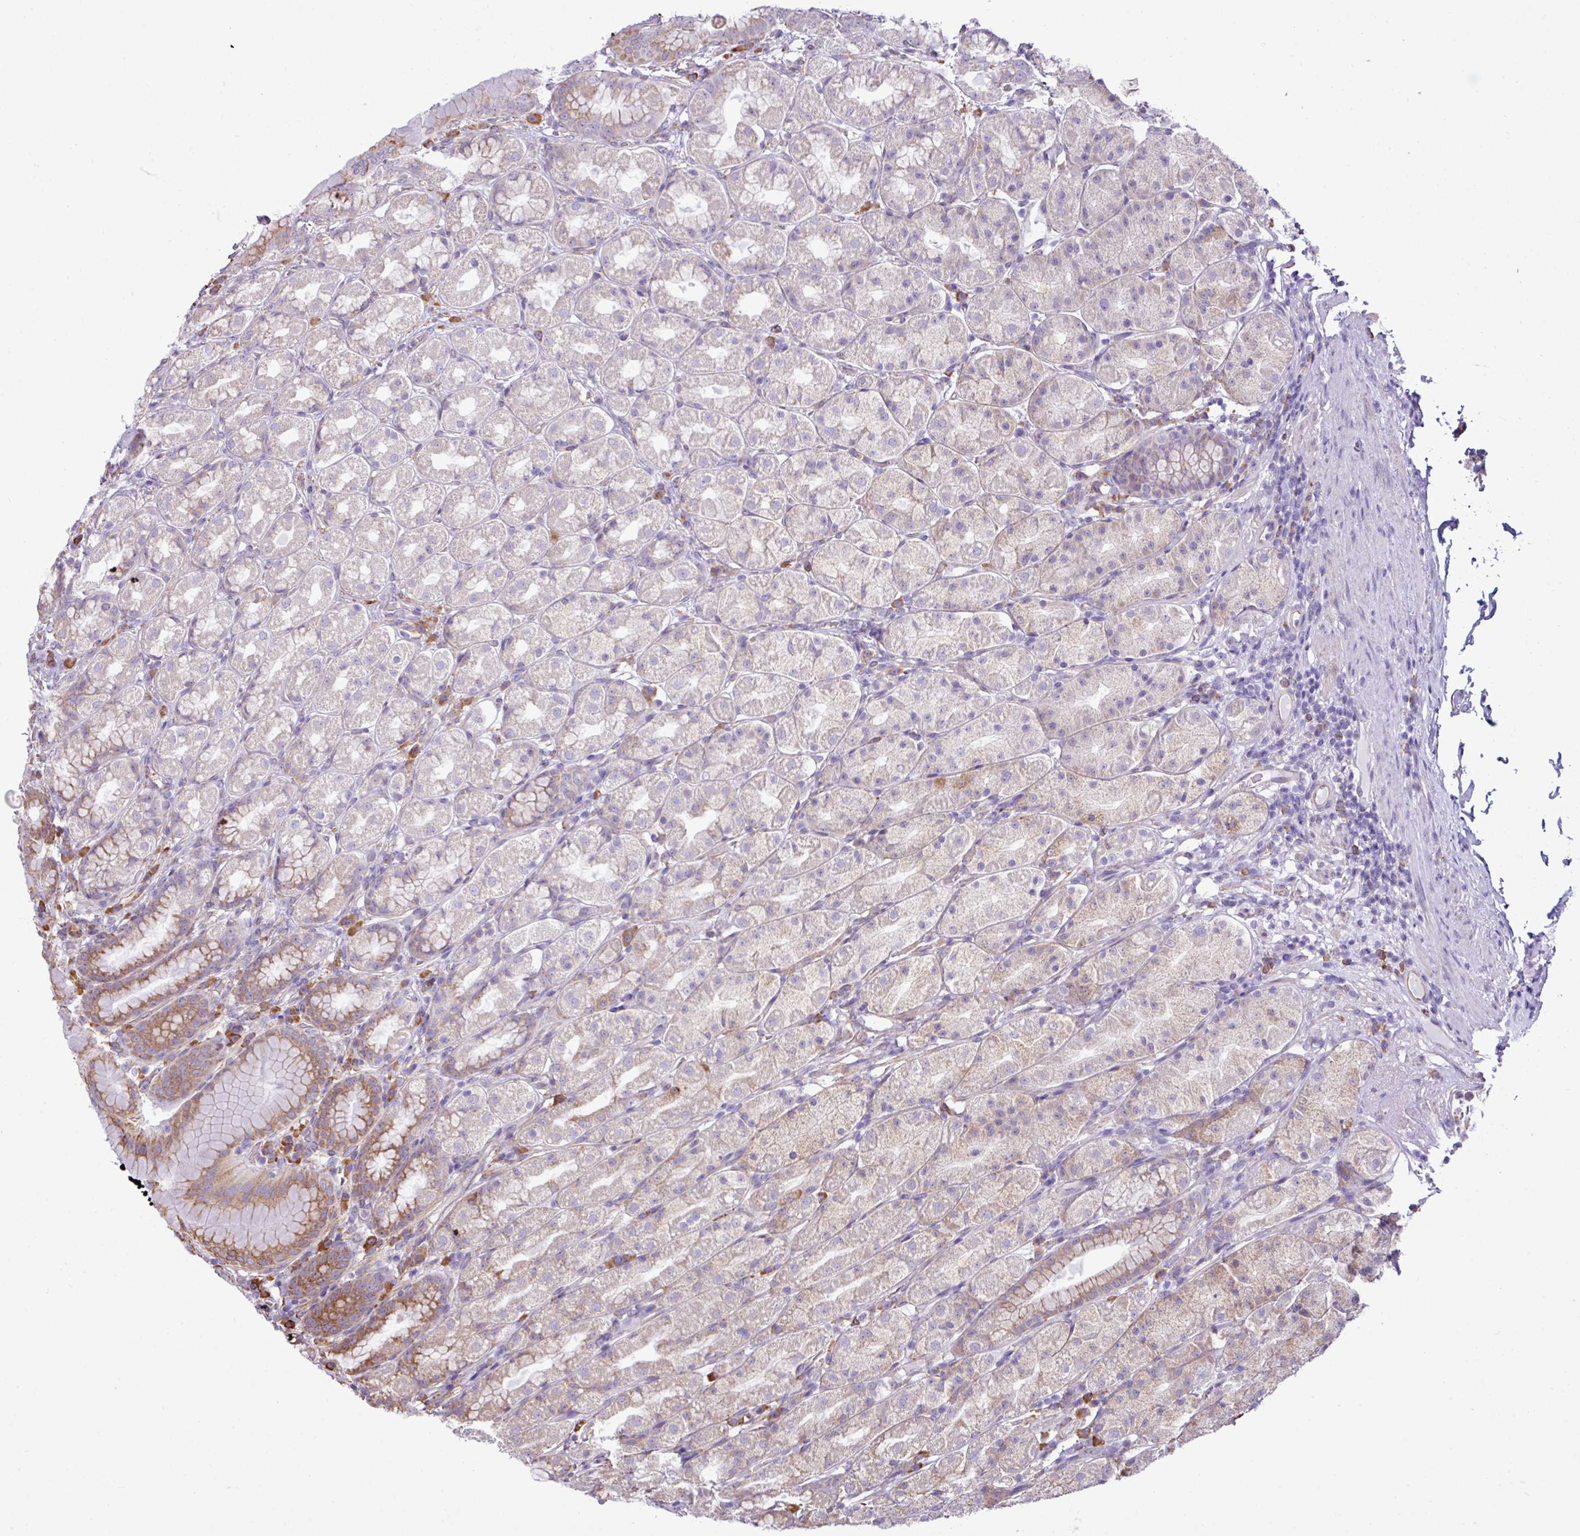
{"staining": {"intensity": "weak", "quantity": "25%-75%", "location": "cytoplasmic/membranous"}, "tissue": "stomach", "cell_type": "Glandular cells", "image_type": "normal", "snomed": [{"axis": "morphology", "description": "Normal tissue, NOS"}, {"axis": "topography", "description": "Stomach, upper"}, {"axis": "topography", "description": "Stomach"}], "caption": "Benign stomach reveals weak cytoplasmic/membranous staining in approximately 25%-75% of glandular cells, visualized by immunohistochemistry.", "gene": "ZSCAN5A", "patient": {"sex": "male", "age": 68}}